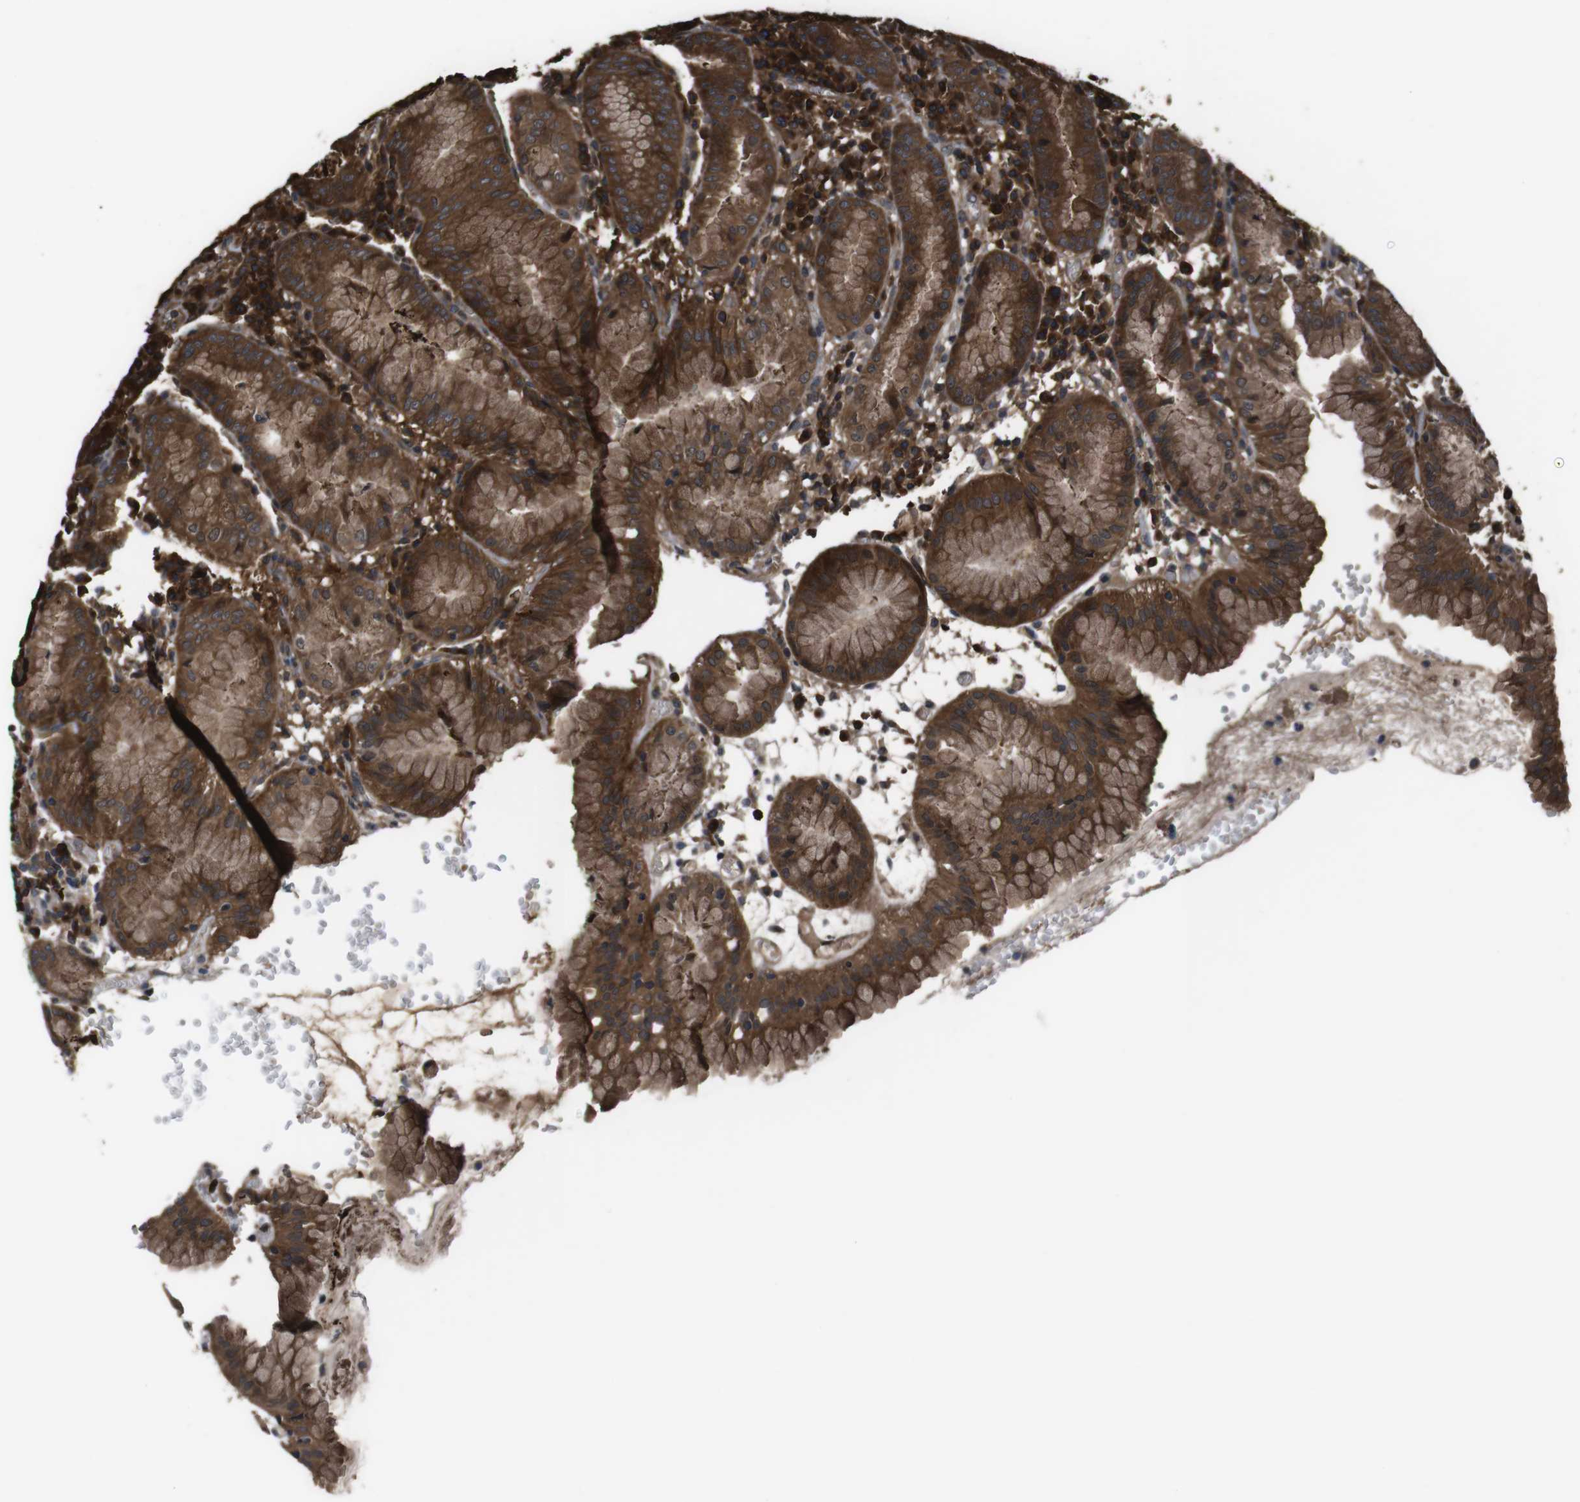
{"staining": {"intensity": "strong", "quantity": ">75%", "location": "cytoplasmic/membranous"}, "tissue": "stomach", "cell_type": "Glandular cells", "image_type": "normal", "snomed": [{"axis": "morphology", "description": "Normal tissue, NOS"}, {"axis": "topography", "description": "Stomach"}, {"axis": "topography", "description": "Stomach, lower"}], "caption": "IHC staining of unremarkable stomach, which demonstrates high levels of strong cytoplasmic/membranous positivity in about >75% of glandular cells indicating strong cytoplasmic/membranous protein positivity. The staining was performed using DAB (3,3'-diaminobenzidine) (brown) for protein detection and nuclei were counterstained in hematoxylin (blue).", "gene": "SLC22A23", "patient": {"sex": "female", "age": 75}}